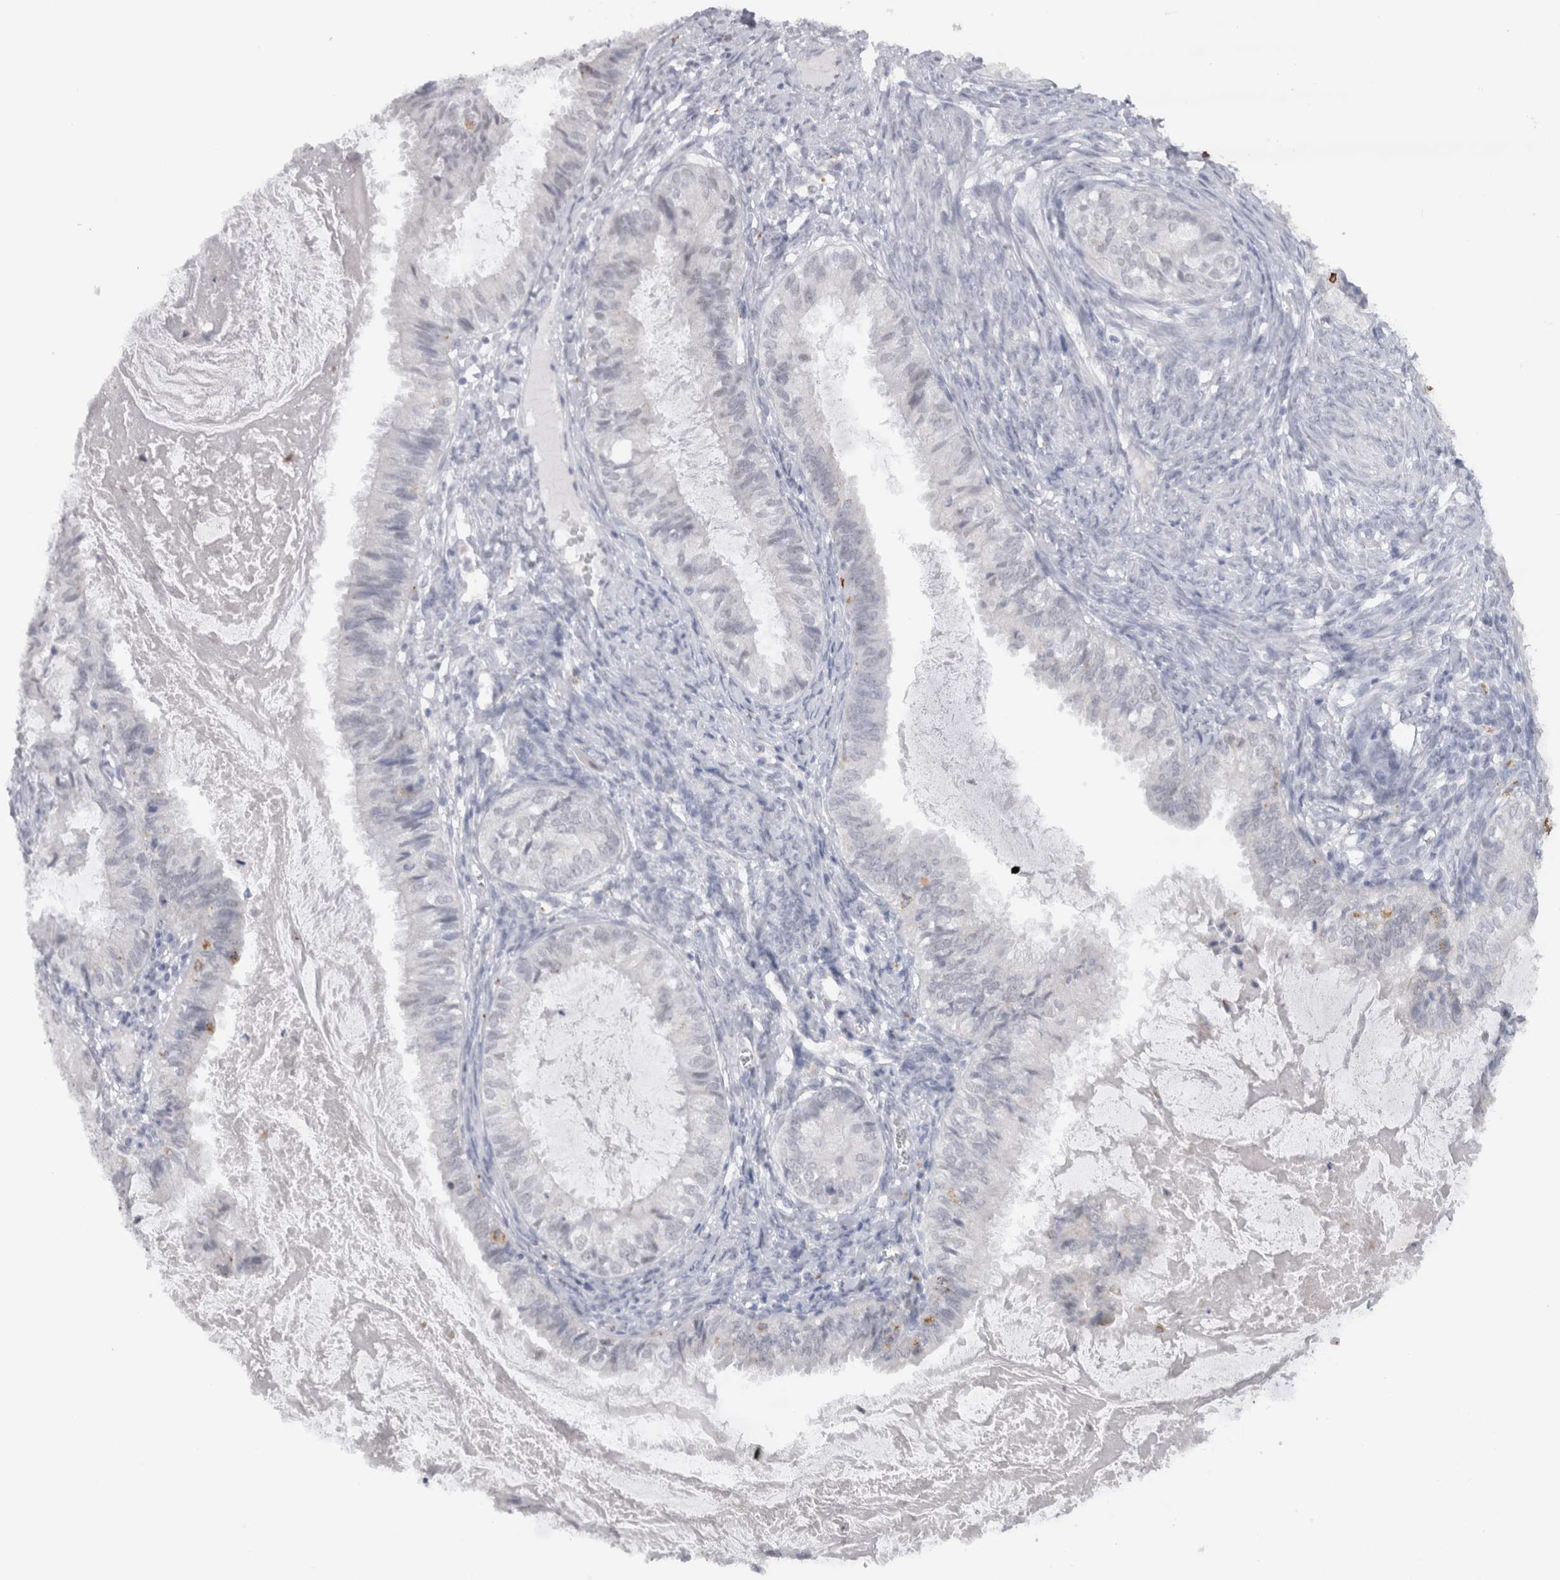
{"staining": {"intensity": "negative", "quantity": "none", "location": "none"}, "tissue": "cervical cancer", "cell_type": "Tumor cells", "image_type": "cancer", "snomed": [{"axis": "morphology", "description": "Normal tissue, NOS"}, {"axis": "morphology", "description": "Adenocarcinoma, NOS"}, {"axis": "topography", "description": "Cervix"}, {"axis": "topography", "description": "Endometrium"}], "caption": "Immunohistochemistry of cervical adenocarcinoma exhibits no staining in tumor cells. (DAB (3,3'-diaminobenzidine) IHC visualized using brightfield microscopy, high magnification).", "gene": "CDH17", "patient": {"sex": "female", "age": 86}}